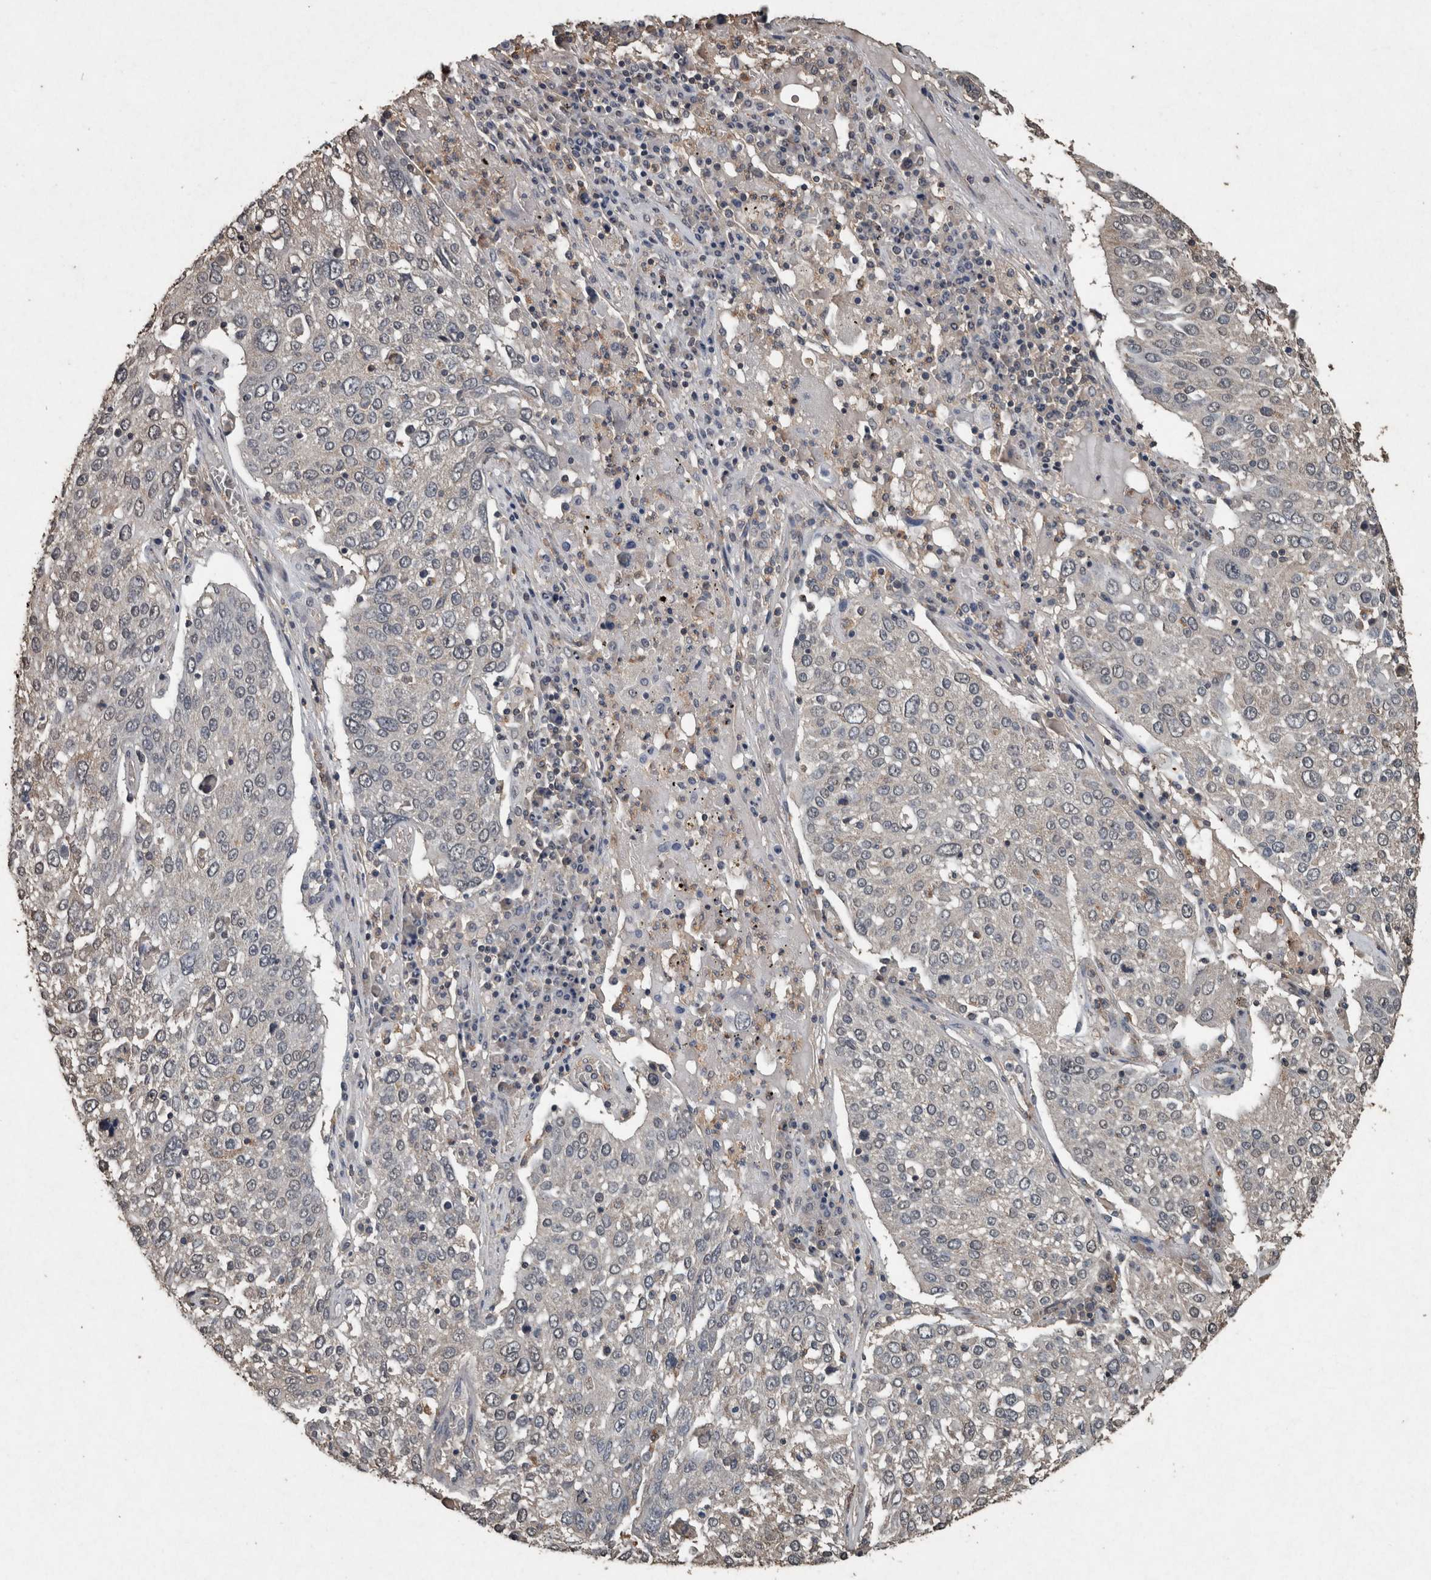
{"staining": {"intensity": "negative", "quantity": "none", "location": "none"}, "tissue": "lung cancer", "cell_type": "Tumor cells", "image_type": "cancer", "snomed": [{"axis": "morphology", "description": "Squamous cell carcinoma, NOS"}, {"axis": "topography", "description": "Lung"}], "caption": "Immunohistochemistry photomicrograph of human lung cancer stained for a protein (brown), which displays no positivity in tumor cells.", "gene": "FGFRL1", "patient": {"sex": "male", "age": 65}}